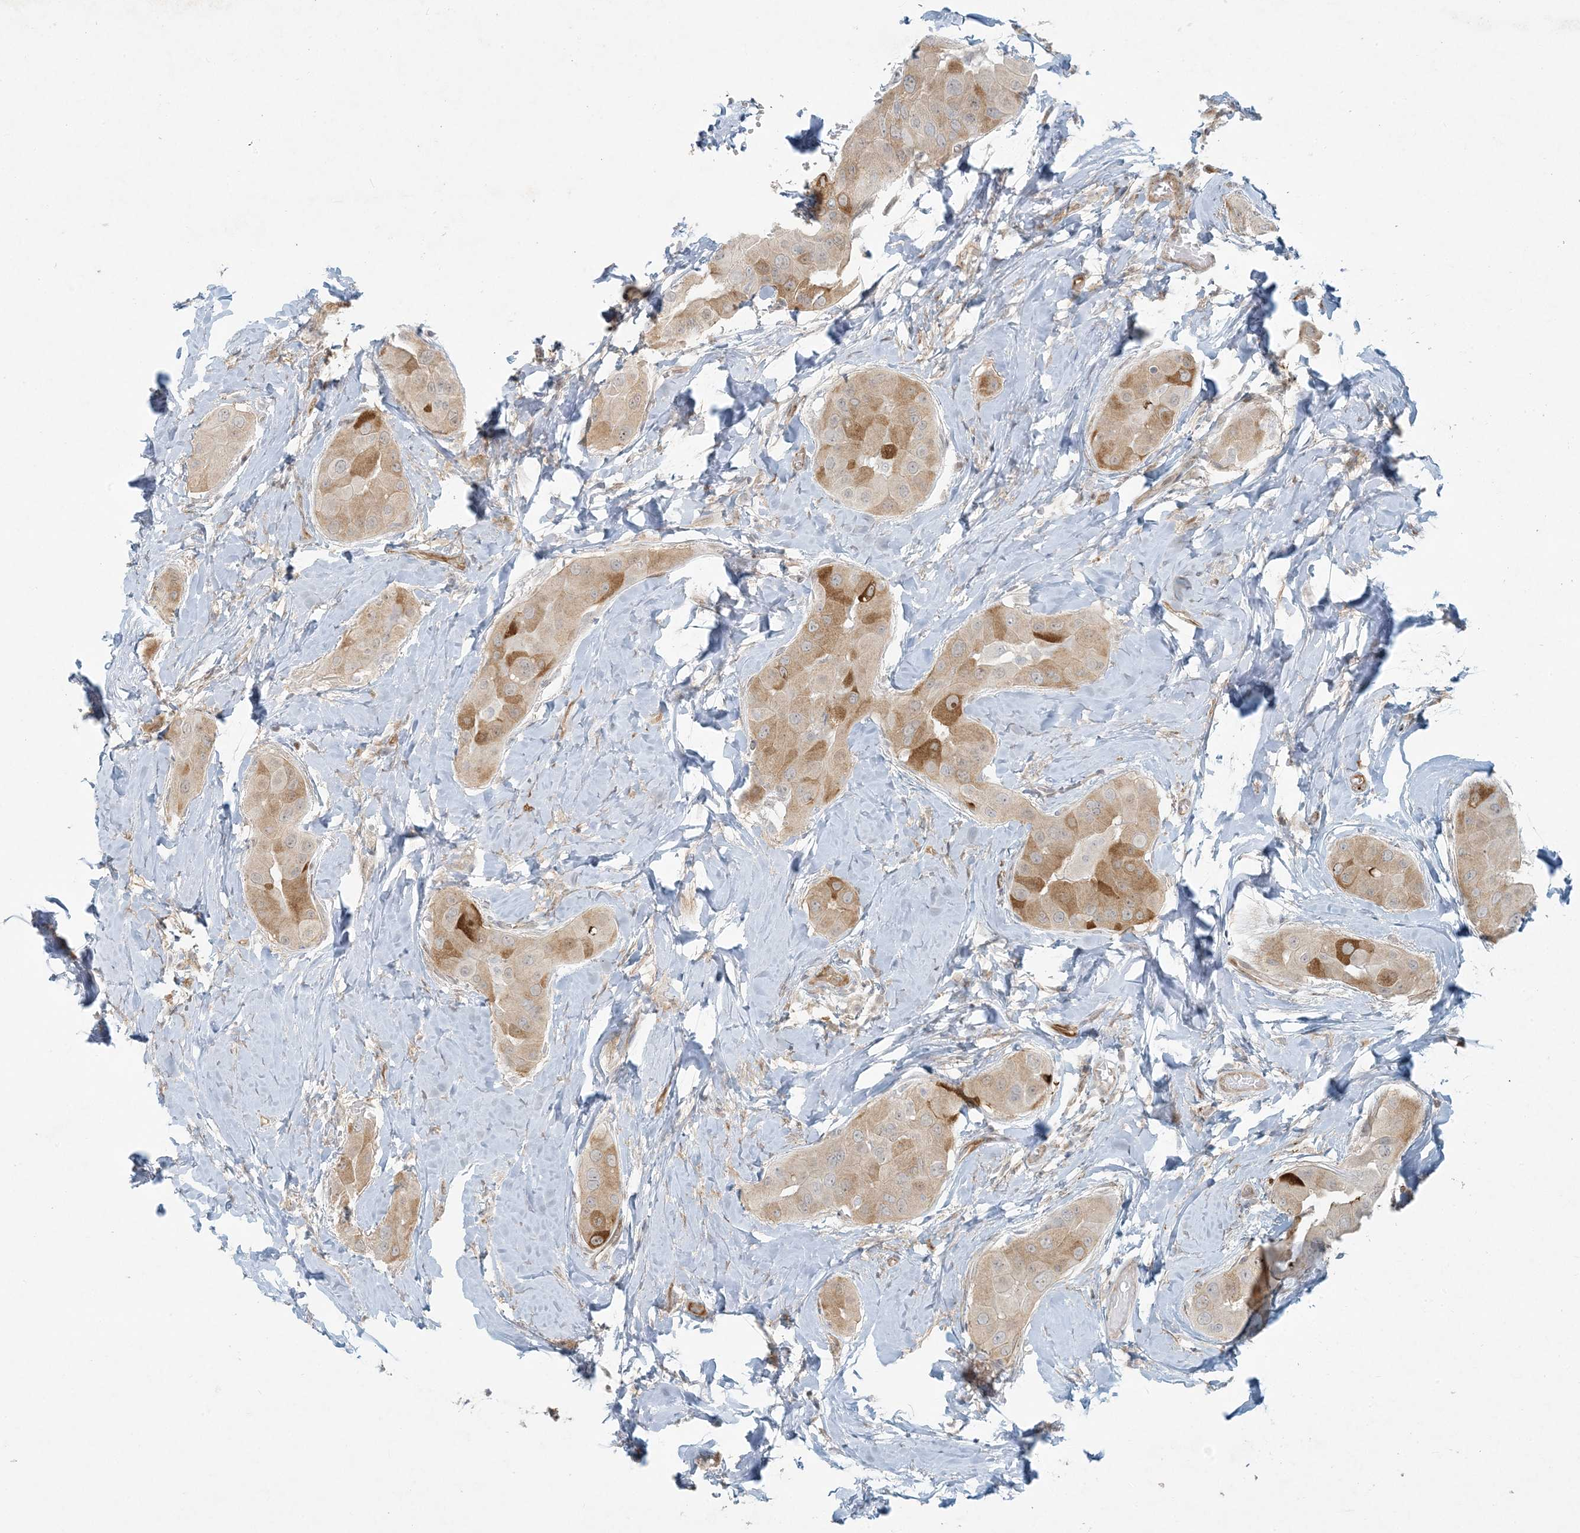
{"staining": {"intensity": "moderate", "quantity": "25%-75%", "location": "cytoplasmic/membranous"}, "tissue": "thyroid cancer", "cell_type": "Tumor cells", "image_type": "cancer", "snomed": [{"axis": "morphology", "description": "Papillary adenocarcinoma, NOS"}, {"axis": "topography", "description": "Thyroid gland"}], "caption": "Thyroid cancer (papillary adenocarcinoma) stained with a protein marker exhibits moderate staining in tumor cells.", "gene": "BCORL1", "patient": {"sex": "male", "age": 33}}